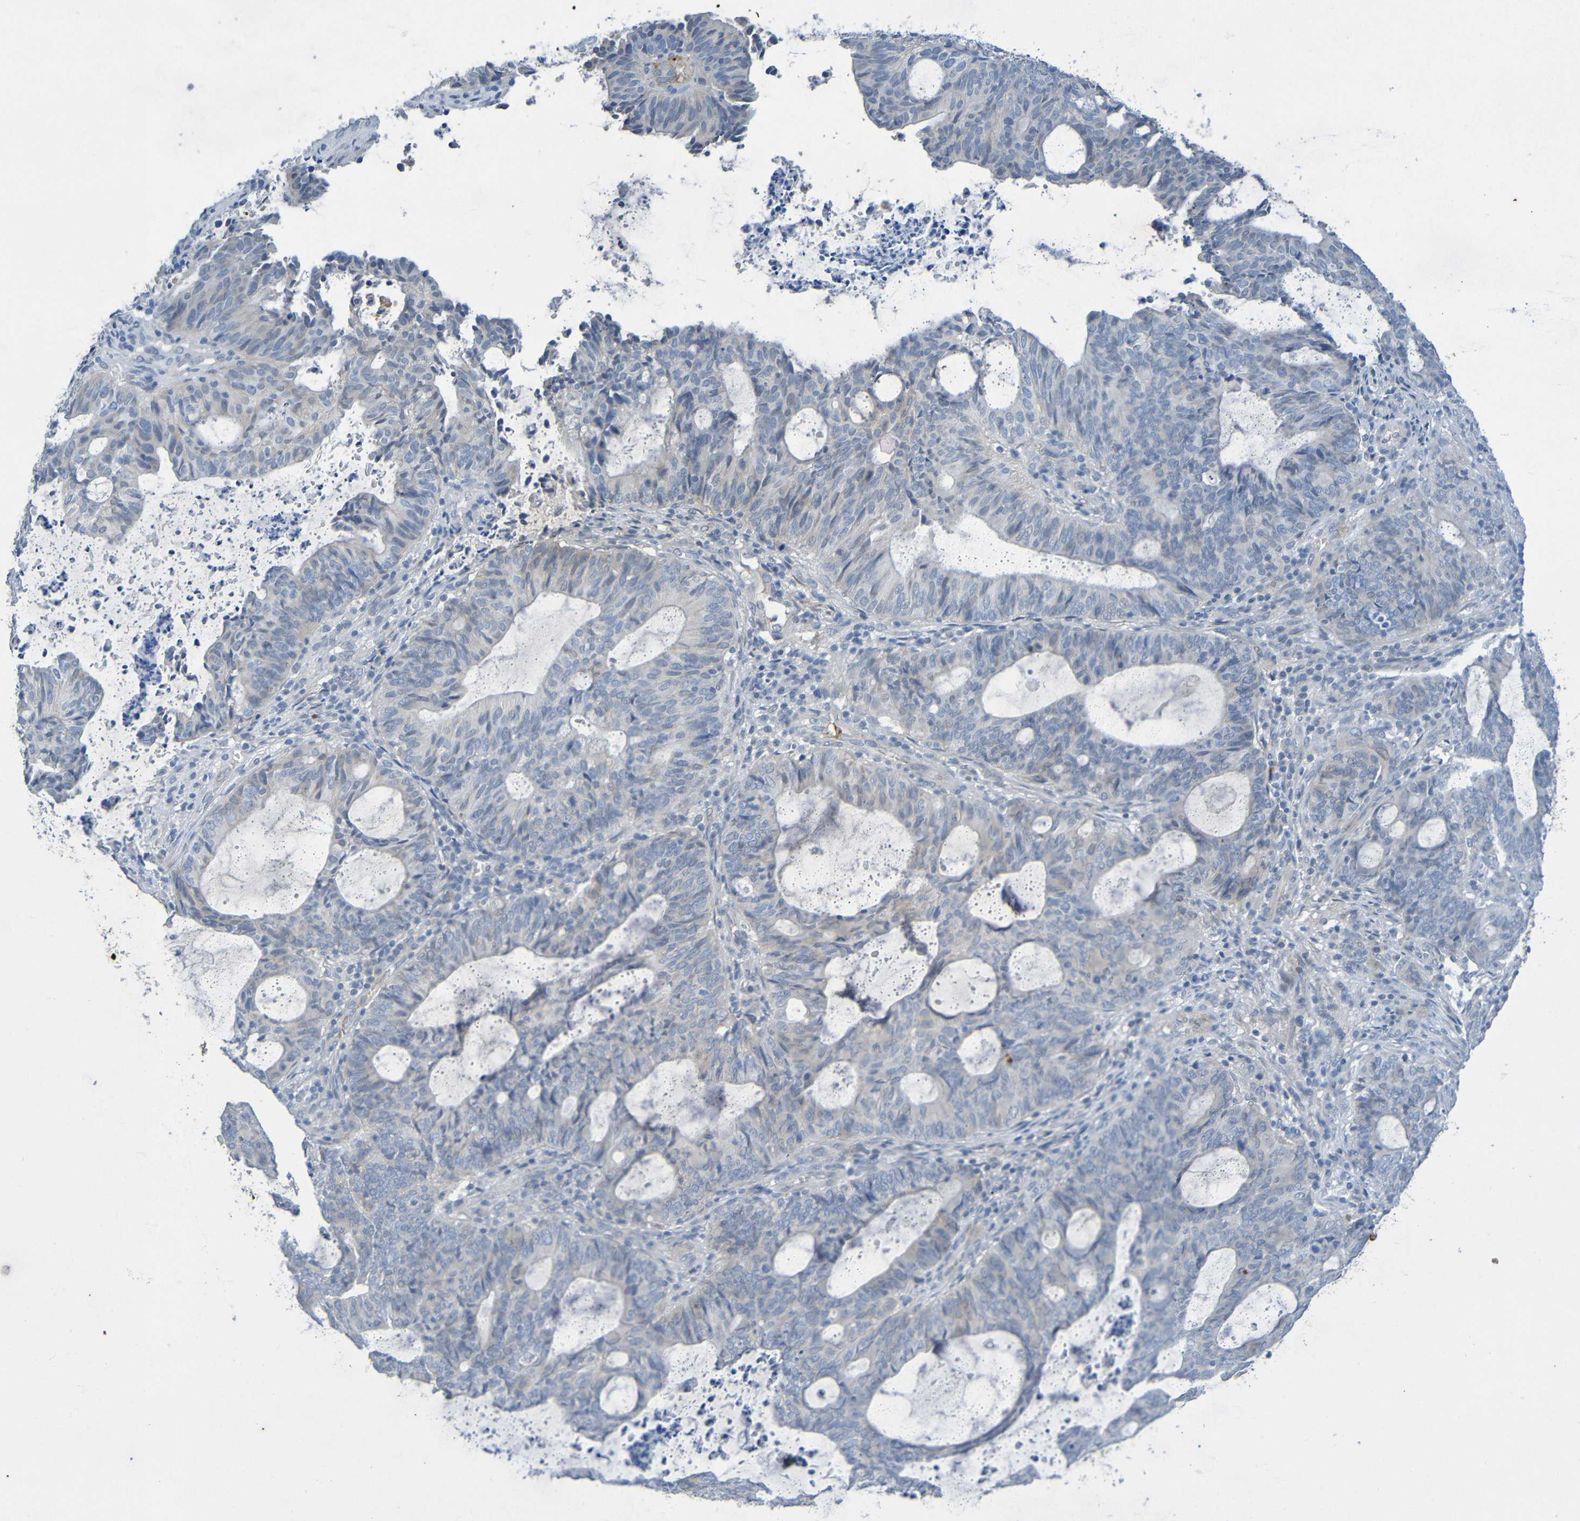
{"staining": {"intensity": "negative", "quantity": "none", "location": "none"}, "tissue": "endometrial cancer", "cell_type": "Tumor cells", "image_type": "cancer", "snomed": [{"axis": "morphology", "description": "Adenocarcinoma, NOS"}, {"axis": "topography", "description": "Uterus"}], "caption": "Tumor cells are negative for brown protein staining in endometrial cancer (adenocarcinoma). (Immunohistochemistry (ihc), brightfield microscopy, high magnification).", "gene": "IL10", "patient": {"sex": "female", "age": 83}}